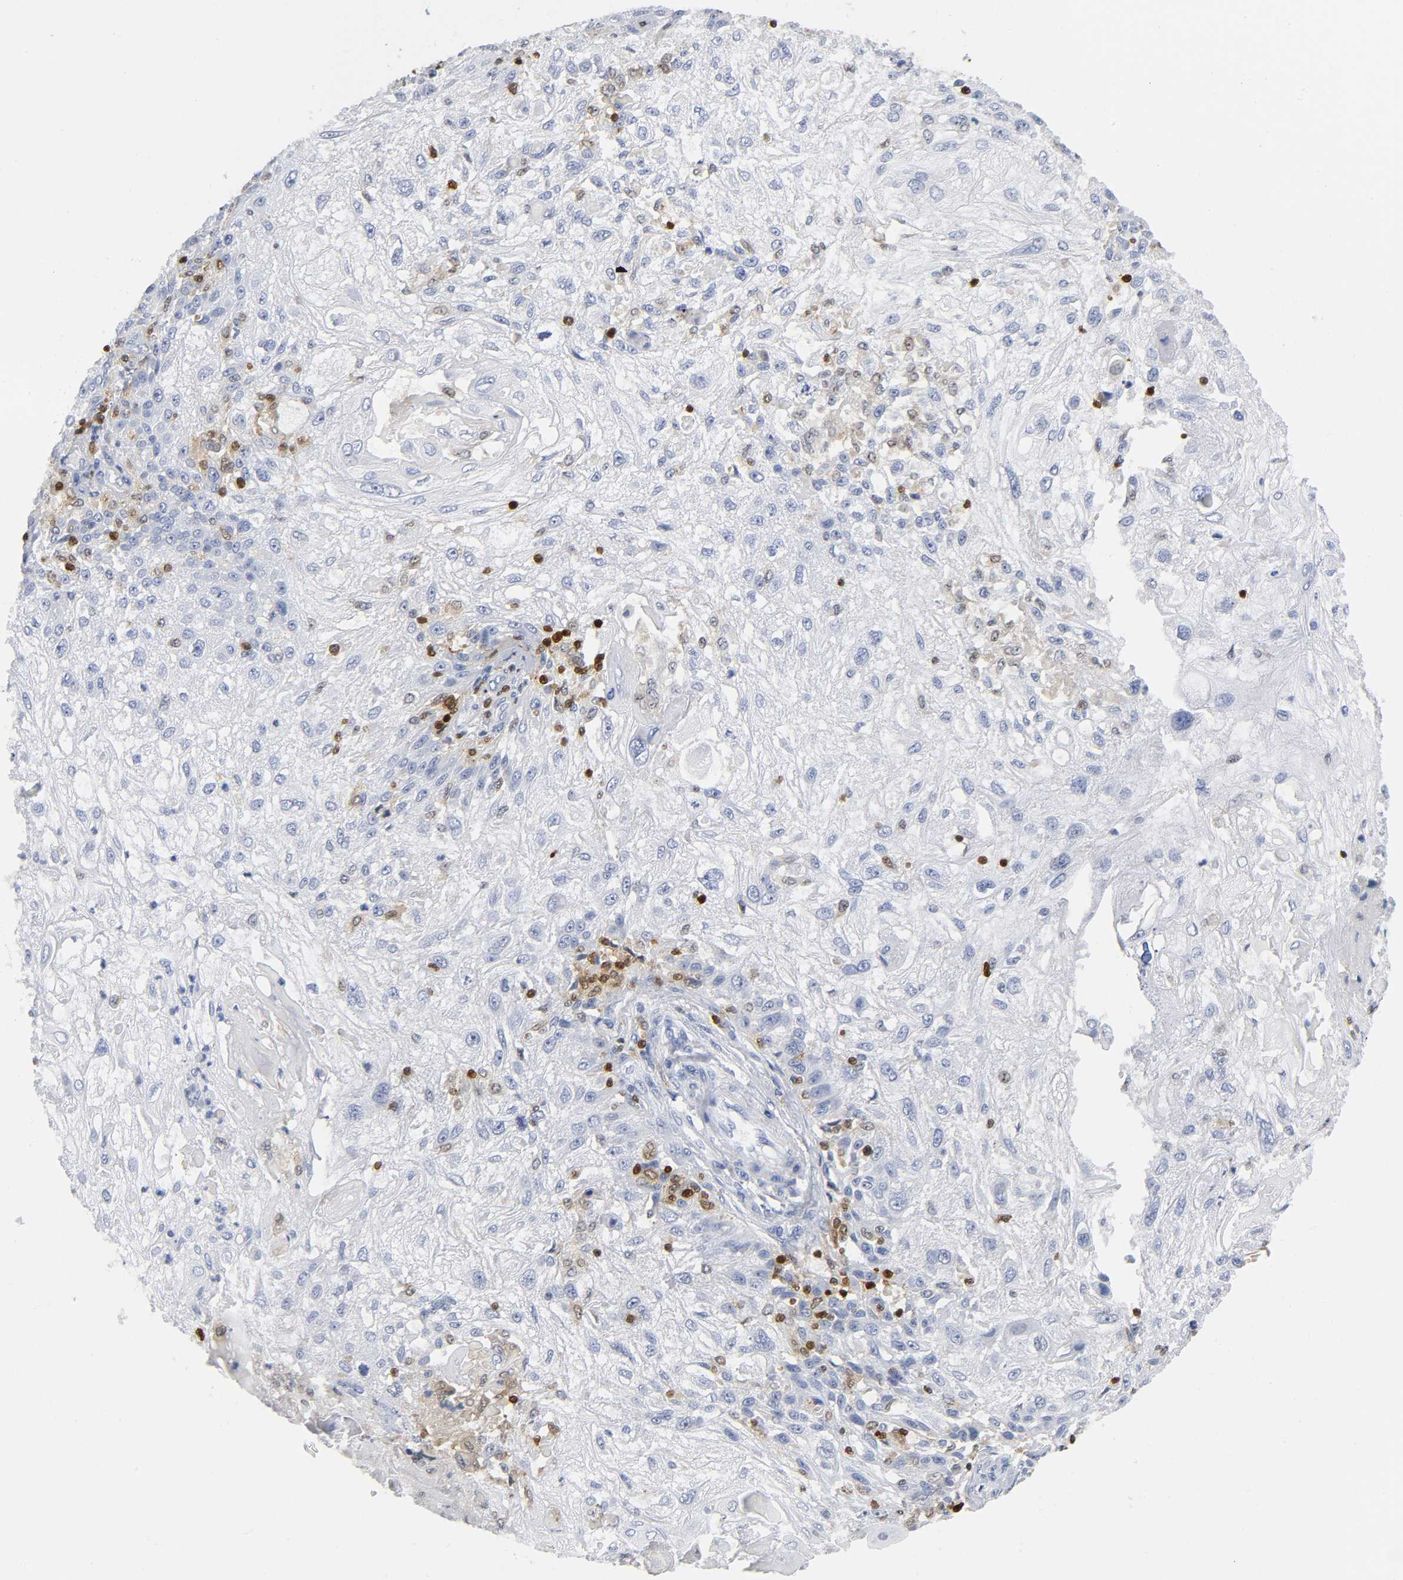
{"staining": {"intensity": "negative", "quantity": "none", "location": "none"}, "tissue": "skin cancer", "cell_type": "Tumor cells", "image_type": "cancer", "snomed": [{"axis": "morphology", "description": "Normal tissue, NOS"}, {"axis": "morphology", "description": "Squamous cell carcinoma, NOS"}, {"axis": "topography", "description": "Skin"}], "caption": "There is no significant expression in tumor cells of skin squamous cell carcinoma.", "gene": "DOK2", "patient": {"sex": "female", "age": 83}}